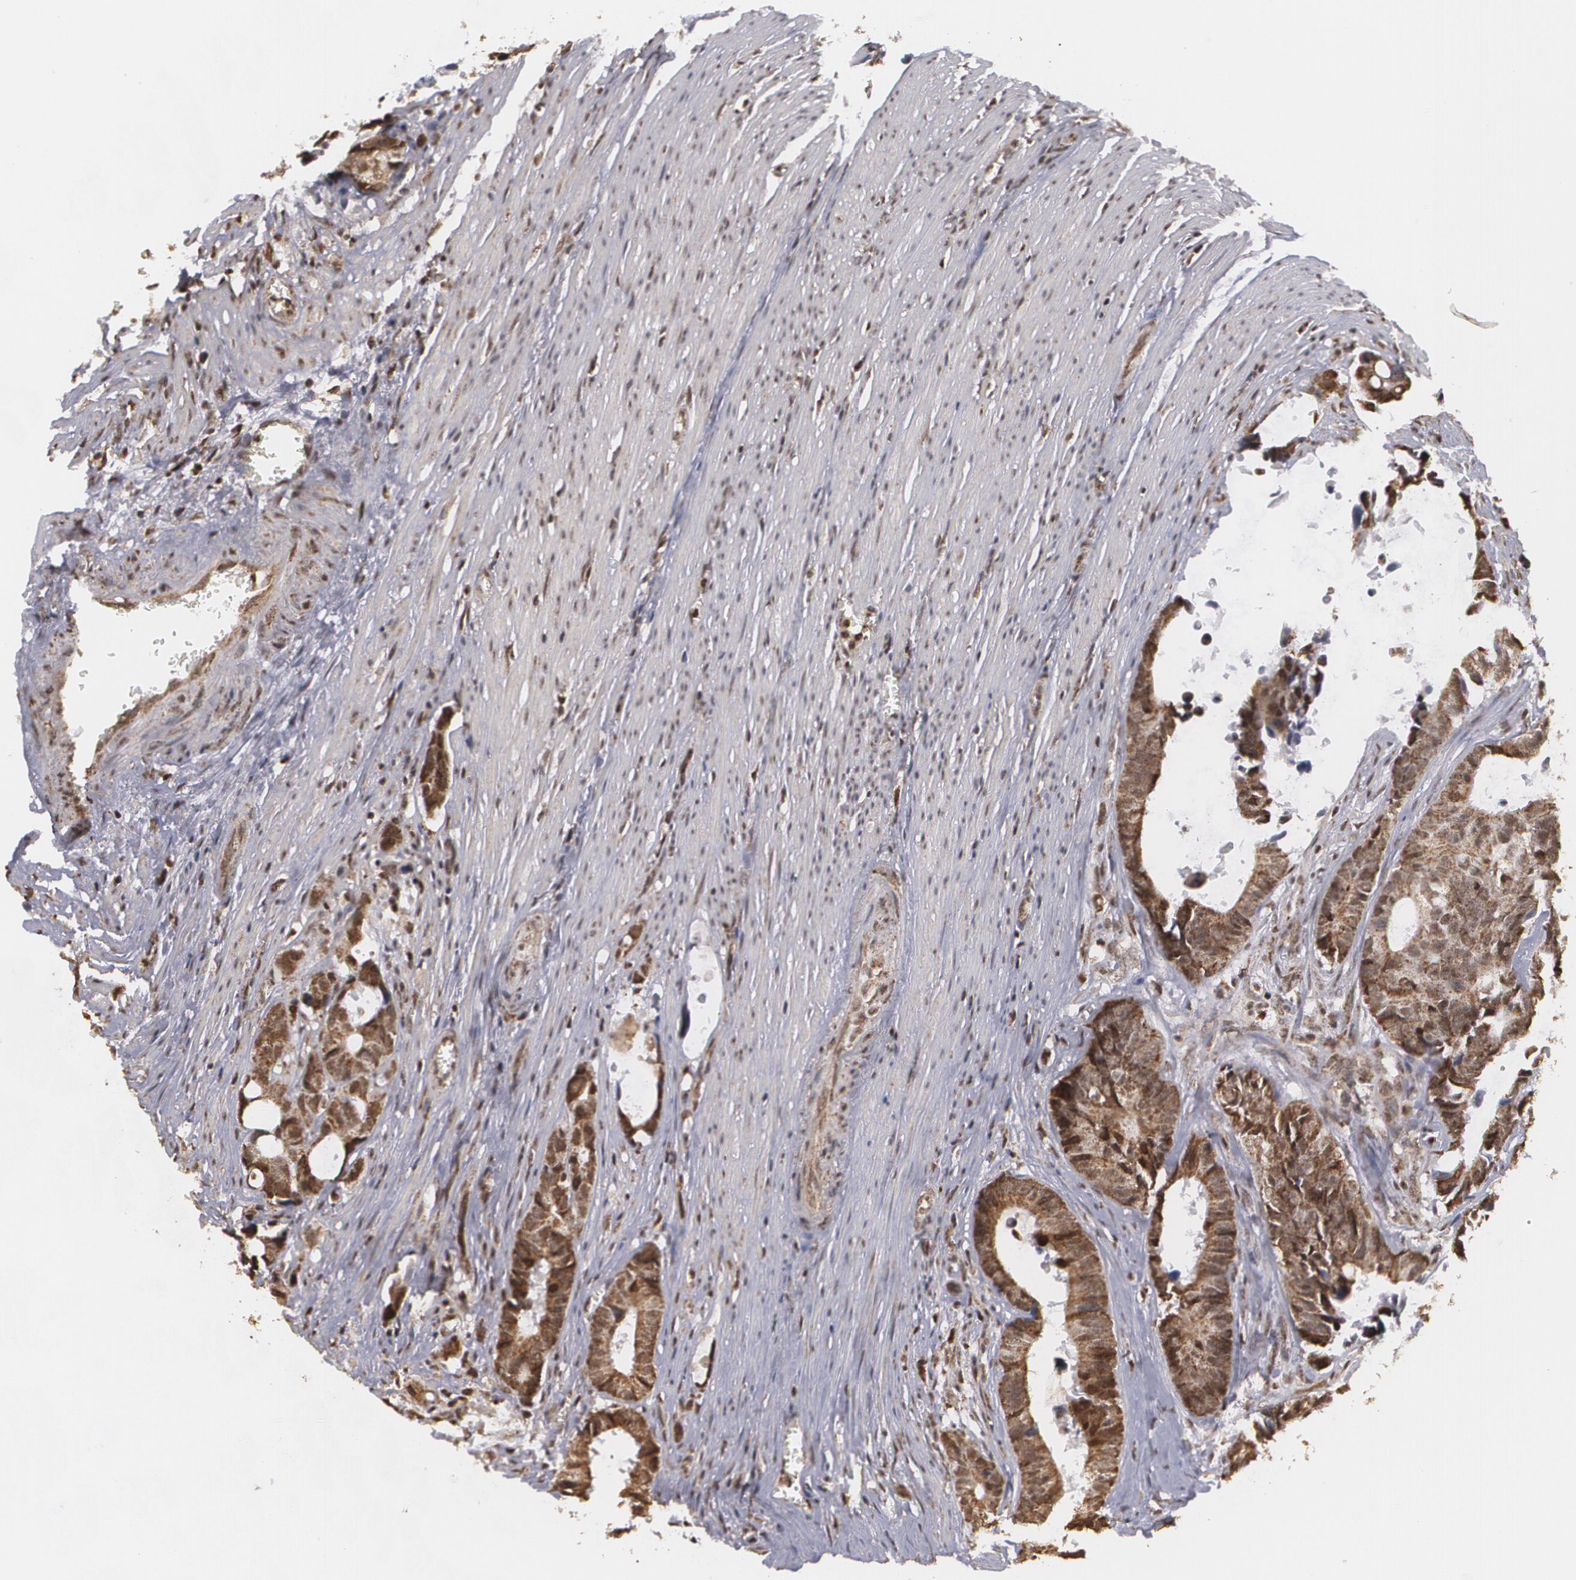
{"staining": {"intensity": "moderate", "quantity": ">75%", "location": "cytoplasmic/membranous"}, "tissue": "colorectal cancer", "cell_type": "Tumor cells", "image_type": "cancer", "snomed": [{"axis": "morphology", "description": "Adenocarcinoma, NOS"}, {"axis": "topography", "description": "Rectum"}], "caption": "A brown stain labels moderate cytoplasmic/membranous staining of a protein in human colorectal adenocarcinoma tumor cells.", "gene": "MXD1", "patient": {"sex": "female", "age": 98}}